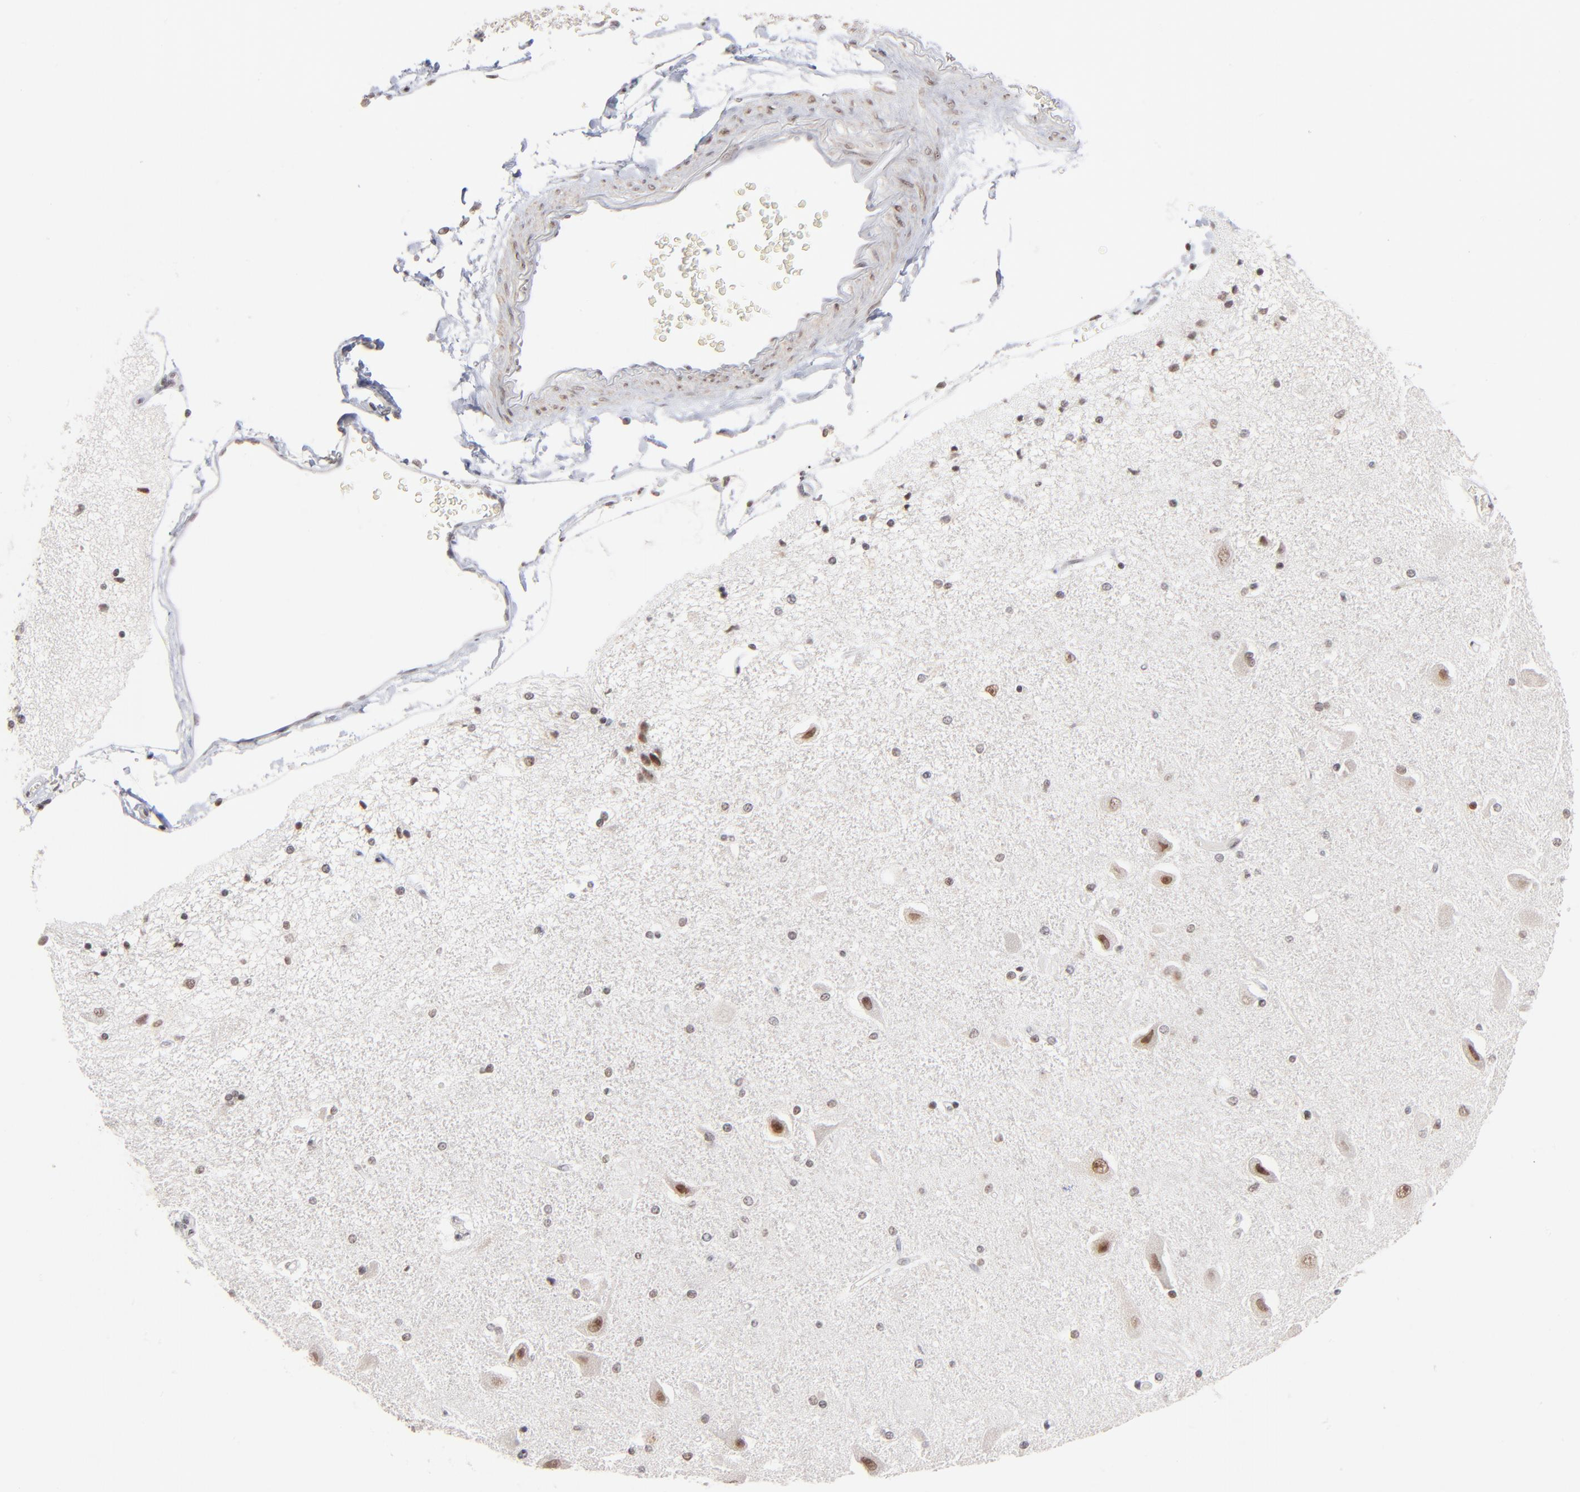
{"staining": {"intensity": "weak", "quantity": "25%-75%", "location": "nuclear"}, "tissue": "hippocampus", "cell_type": "Glial cells", "image_type": "normal", "snomed": [{"axis": "morphology", "description": "Normal tissue, NOS"}, {"axis": "topography", "description": "Hippocampus"}], "caption": "Immunohistochemistry photomicrograph of unremarkable hippocampus: hippocampus stained using immunohistochemistry (IHC) exhibits low levels of weak protein expression localized specifically in the nuclear of glial cells, appearing as a nuclear brown color.", "gene": "ZNF143", "patient": {"sex": "female", "age": 54}}